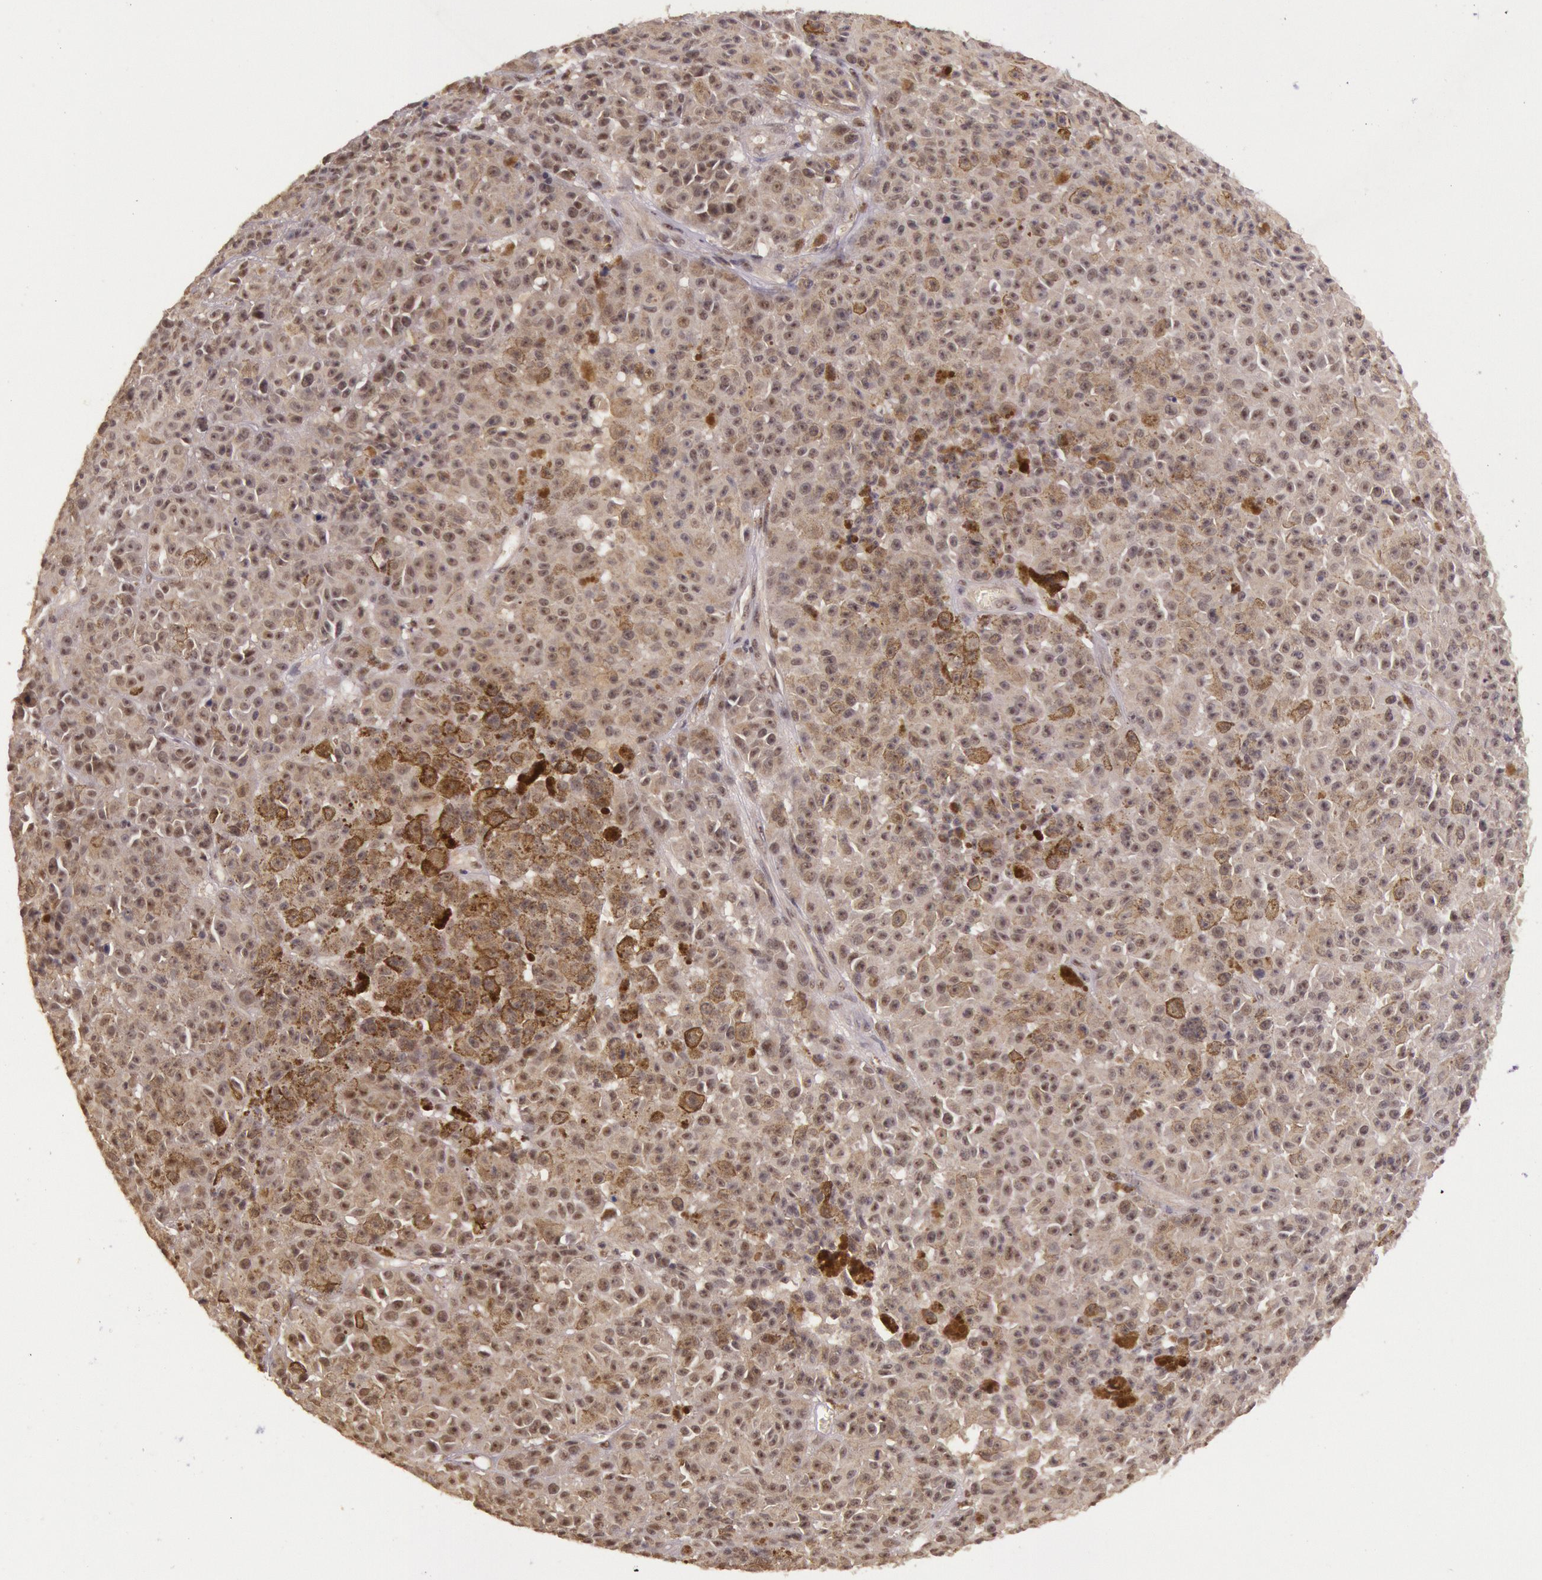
{"staining": {"intensity": "moderate", "quantity": ">75%", "location": "cytoplasmic/membranous"}, "tissue": "melanoma", "cell_type": "Tumor cells", "image_type": "cancer", "snomed": [{"axis": "morphology", "description": "Malignant melanoma, NOS"}, {"axis": "topography", "description": "Skin"}], "caption": "Moderate cytoplasmic/membranous protein positivity is appreciated in approximately >75% of tumor cells in malignant melanoma.", "gene": "RTL10", "patient": {"sex": "male", "age": 64}}